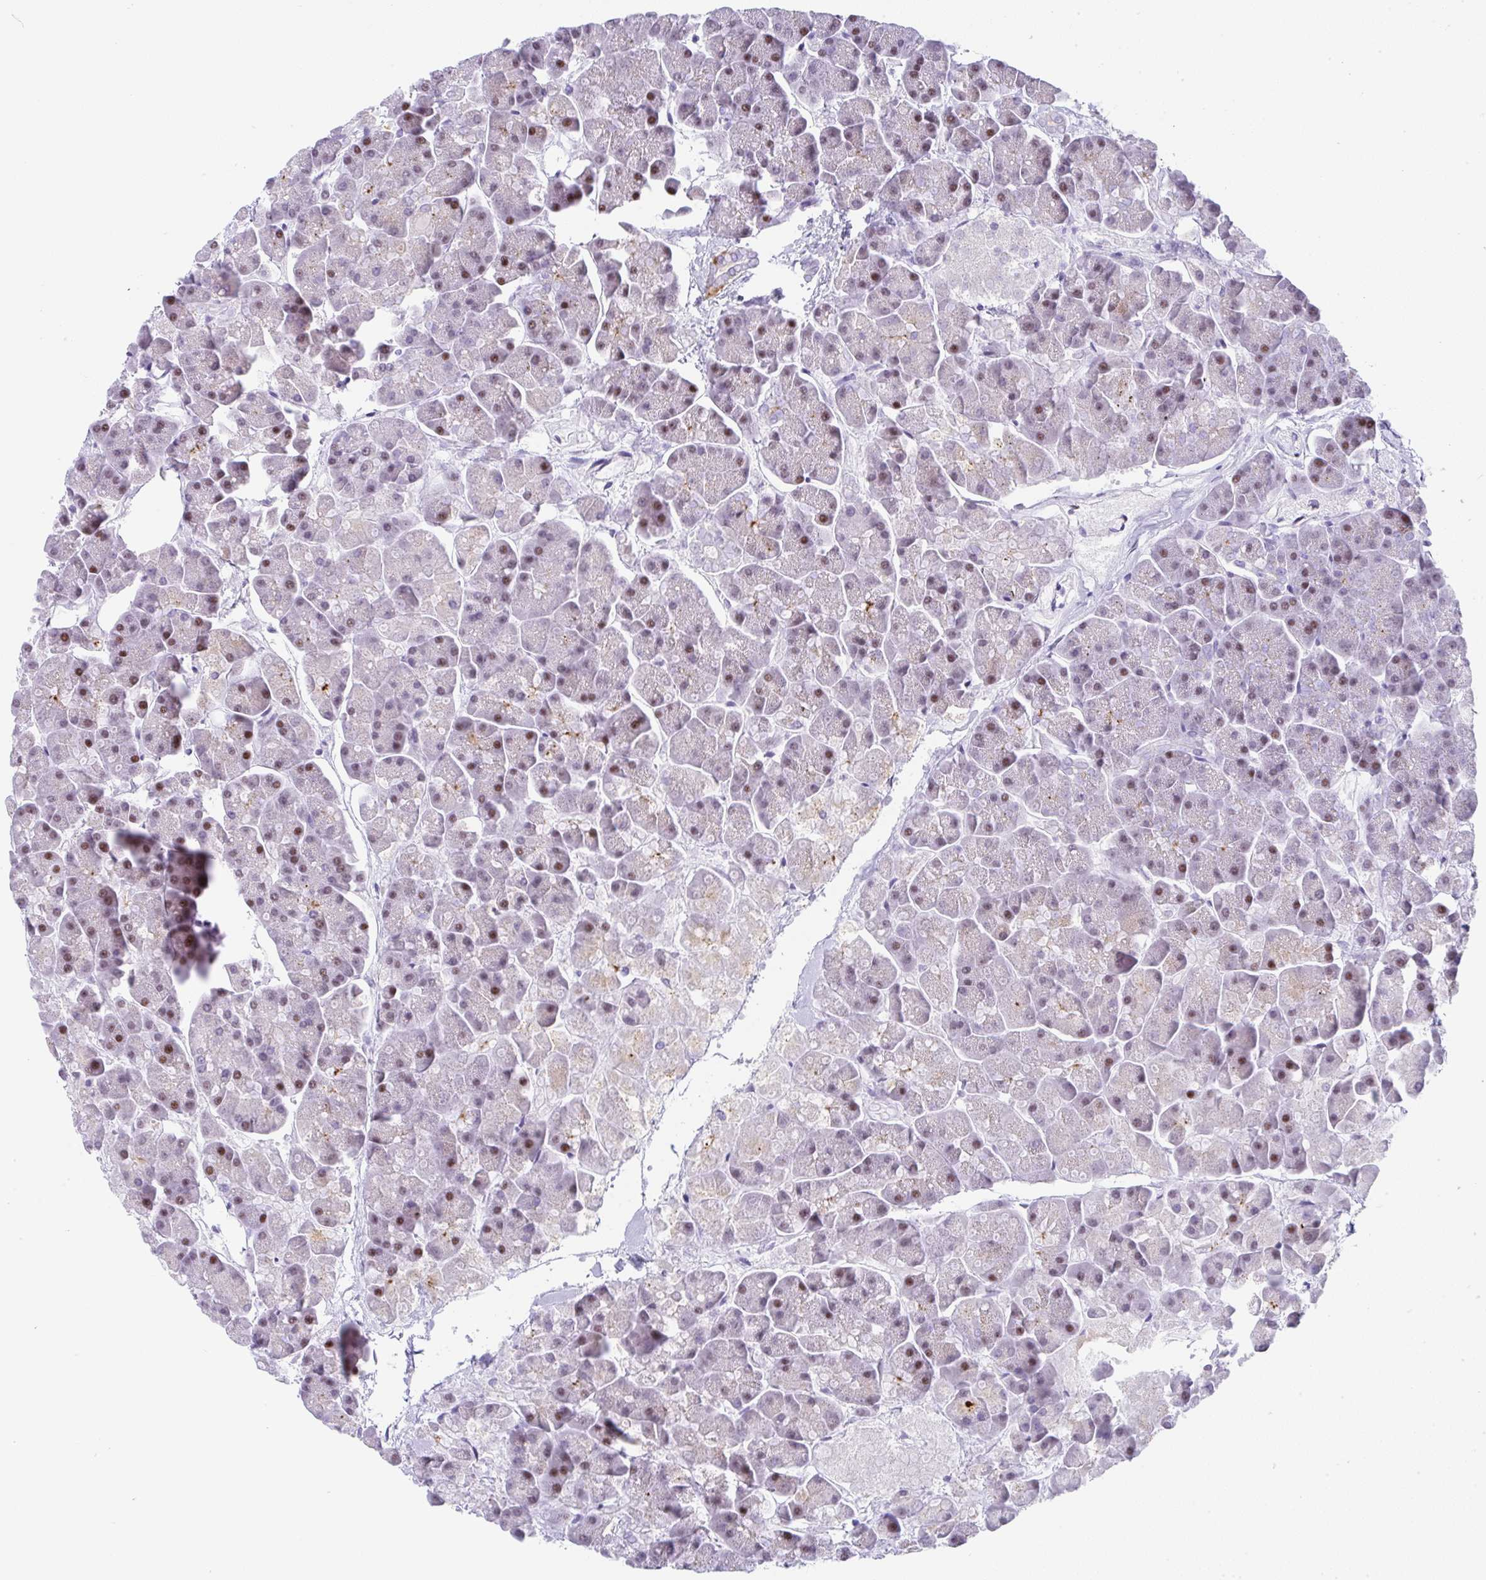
{"staining": {"intensity": "moderate", "quantity": "25%-75%", "location": "nuclear"}, "tissue": "pancreas", "cell_type": "Exocrine glandular cells", "image_type": "normal", "snomed": [{"axis": "morphology", "description": "Normal tissue, NOS"}, {"axis": "topography", "description": "Pancreas"}, {"axis": "topography", "description": "Peripheral nerve tissue"}], "caption": "Pancreas stained with a brown dye exhibits moderate nuclear positive staining in approximately 25%-75% of exocrine glandular cells.", "gene": "NR1D2", "patient": {"sex": "male", "age": 54}}